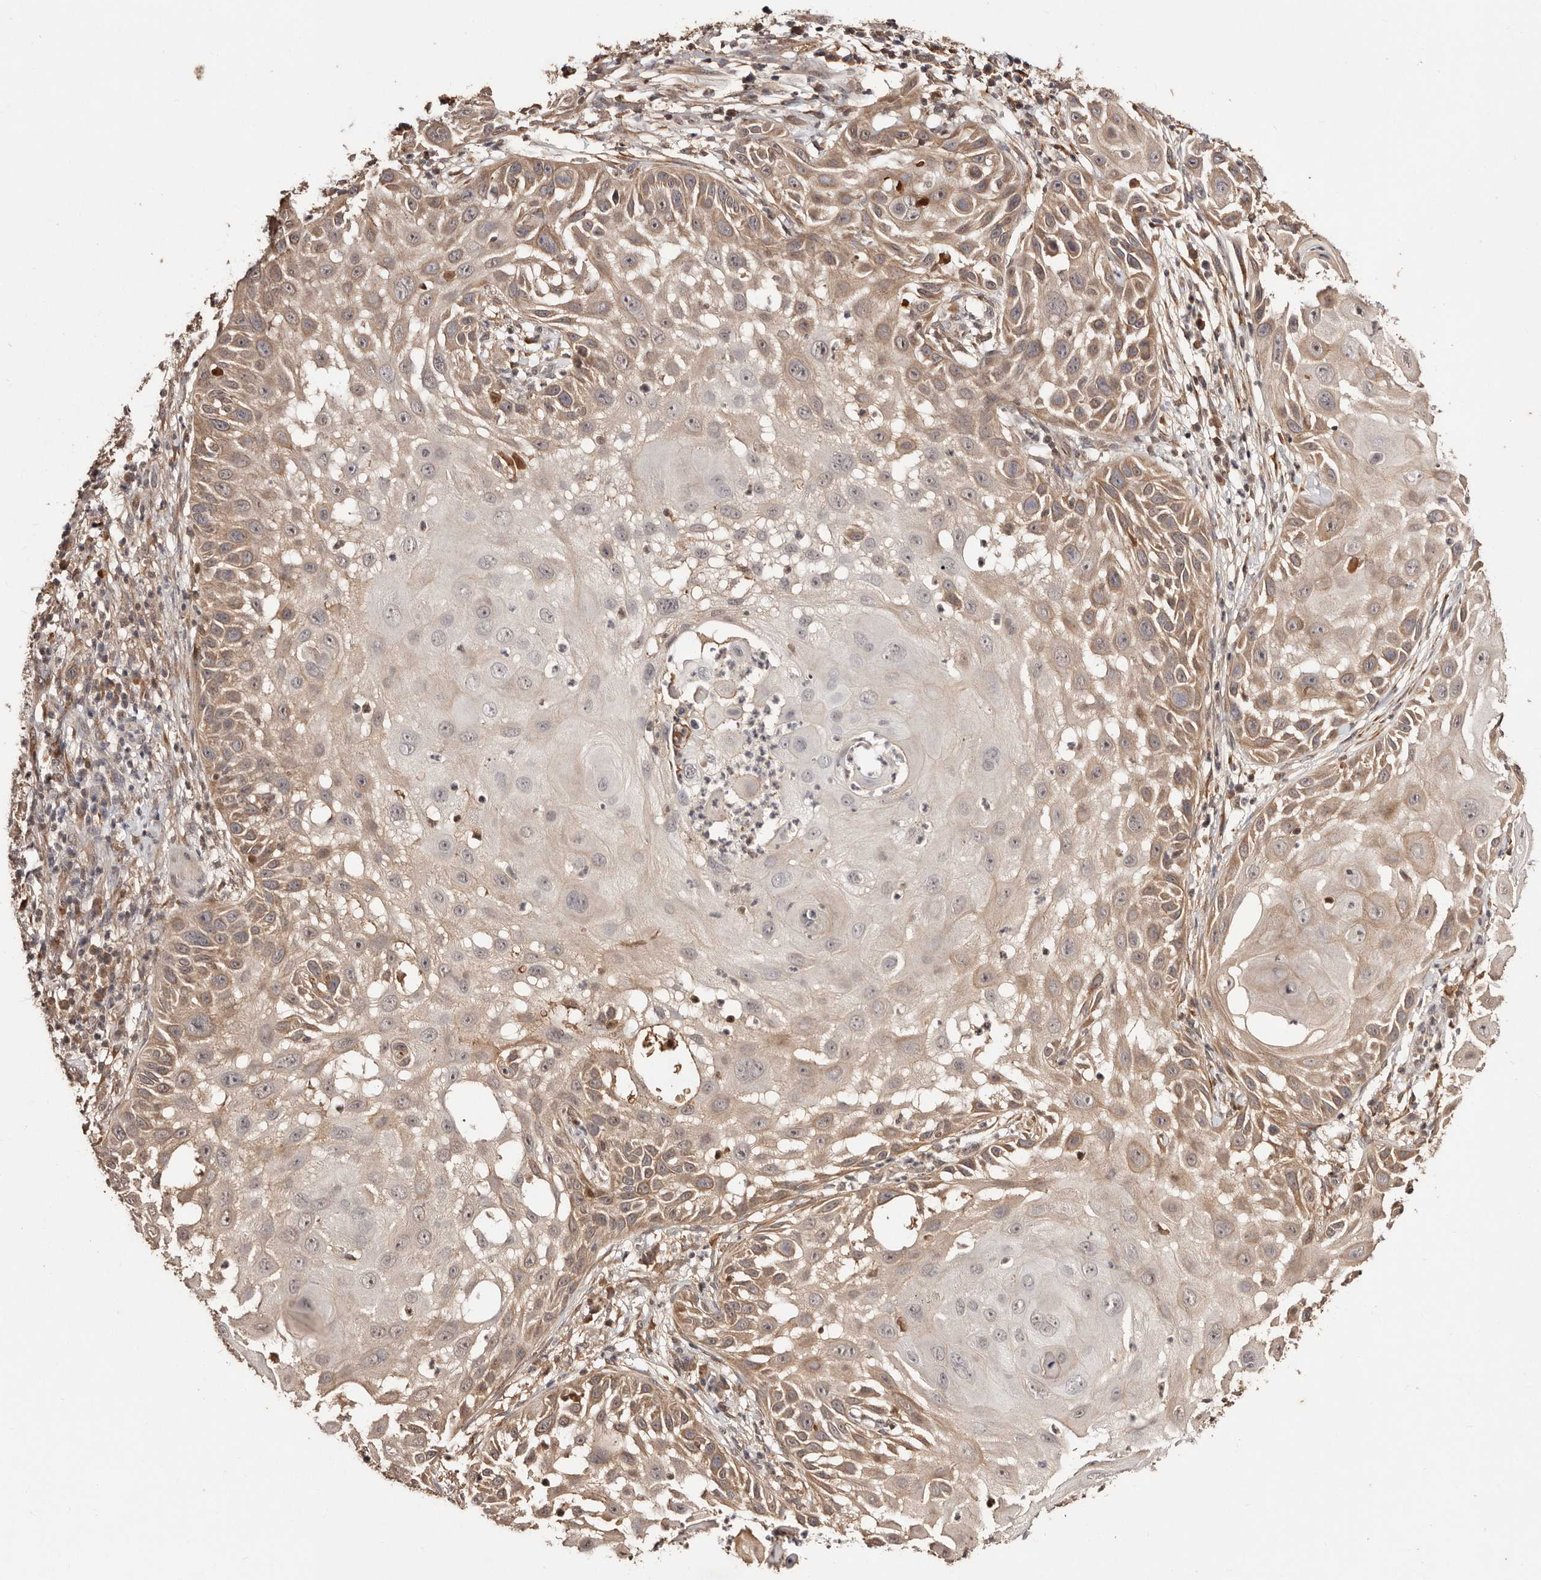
{"staining": {"intensity": "moderate", "quantity": "25%-75%", "location": "cytoplasmic/membranous"}, "tissue": "skin cancer", "cell_type": "Tumor cells", "image_type": "cancer", "snomed": [{"axis": "morphology", "description": "Squamous cell carcinoma, NOS"}, {"axis": "topography", "description": "Skin"}], "caption": "Protein staining exhibits moderate cytoplasmic/membranous expression in about 25%-75% of tumor cells in squamous cell carcinoma (skin).", "gene": "BICRAL", "patient": {"sex": "female", "age": 44}}